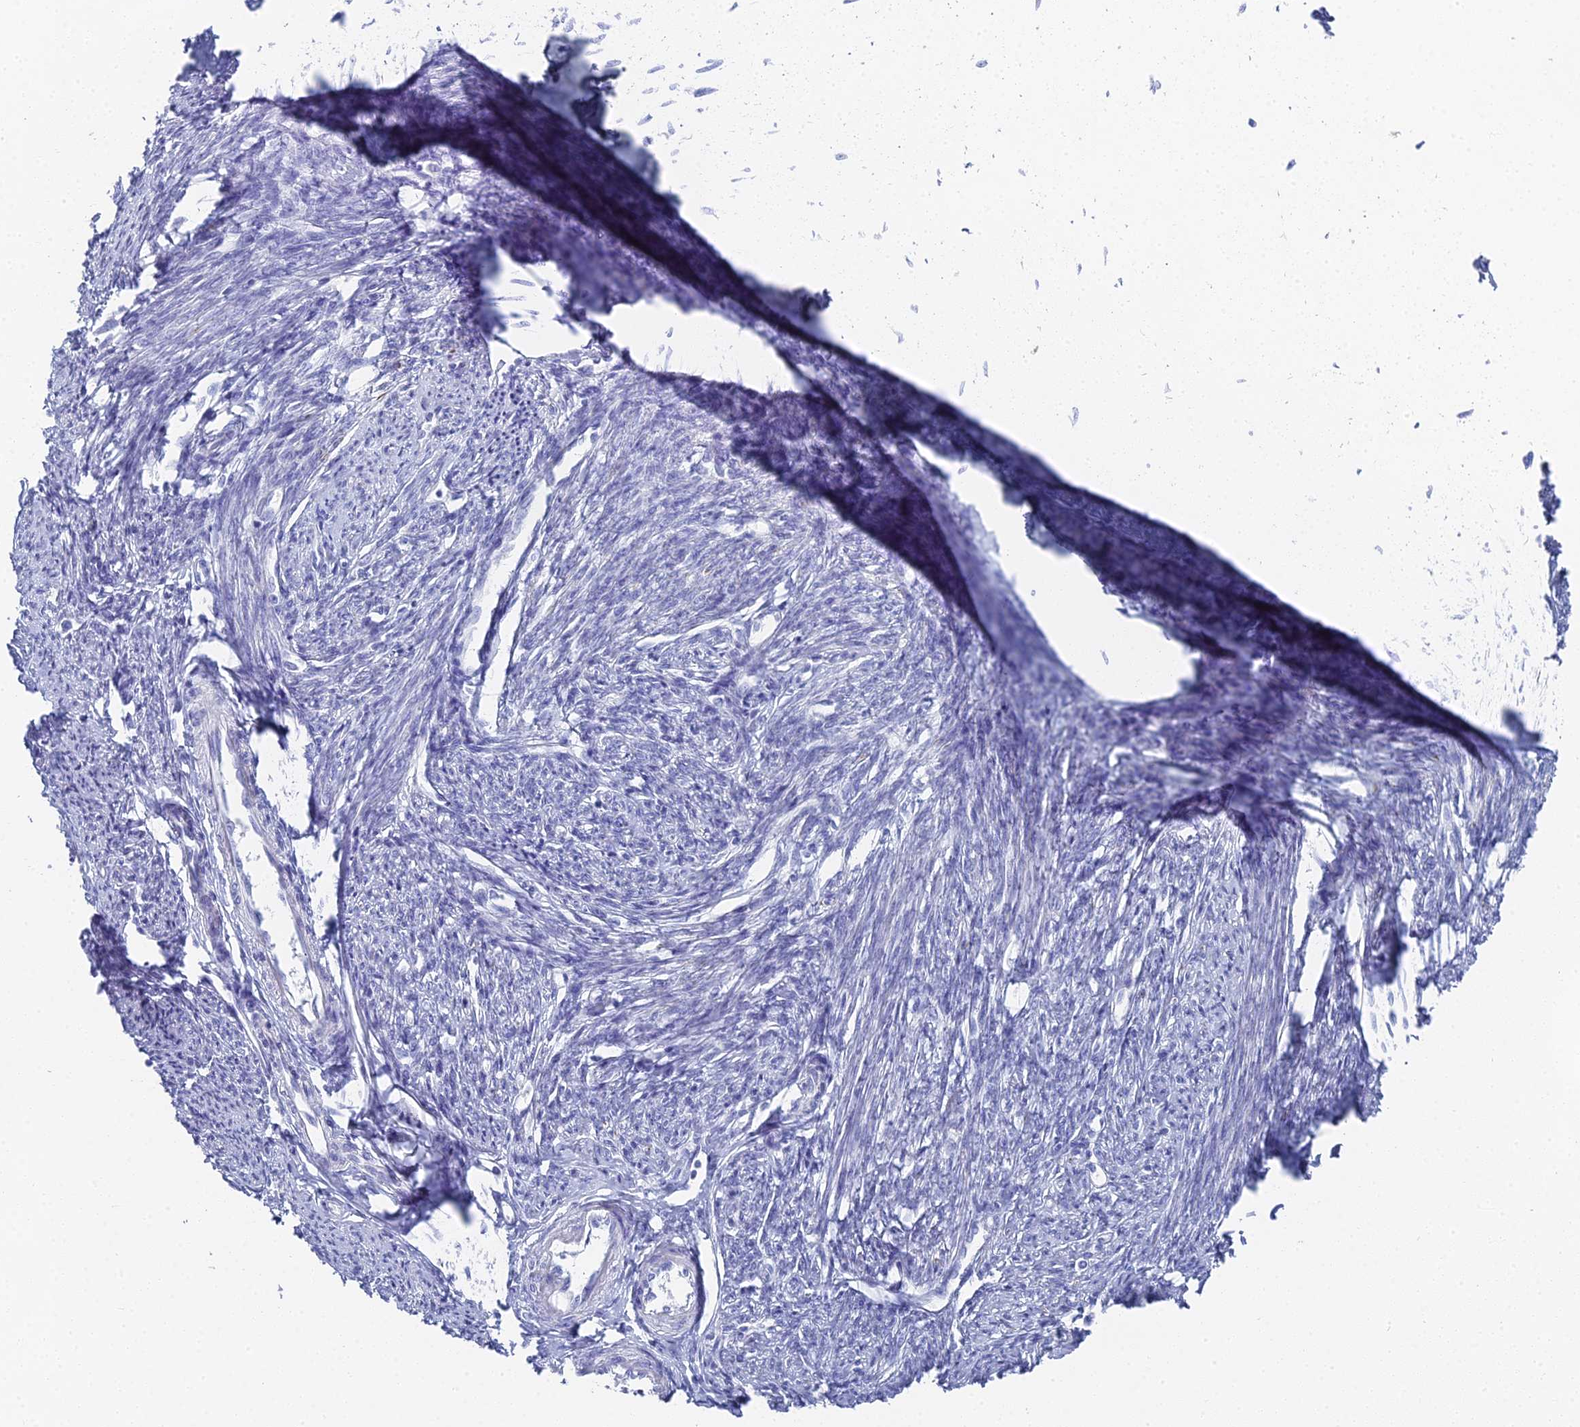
{"staining": {"intensity": "moderate", "quantity": "25%-75%", "location": "cytoplasmic/membranous"}, "tissue": "smooth muscle", "cell_type": "Smooth muscle cells", "image_type": "normal", "snomed": [{"axis": "morphology", "description": "Normal tissue, NOS"}, {"axis": "topography", "description": "Smooth muscle"}, {"axis": "topography", "description": "Uterus"}], "caption": "Smooth muscle cells display moderate cytoplasmic/membranous staining in about 25%-75% of cells in normal smooth muscle.", "gene": "ALPP", "patient": {"sex": "female", "age": 59}}